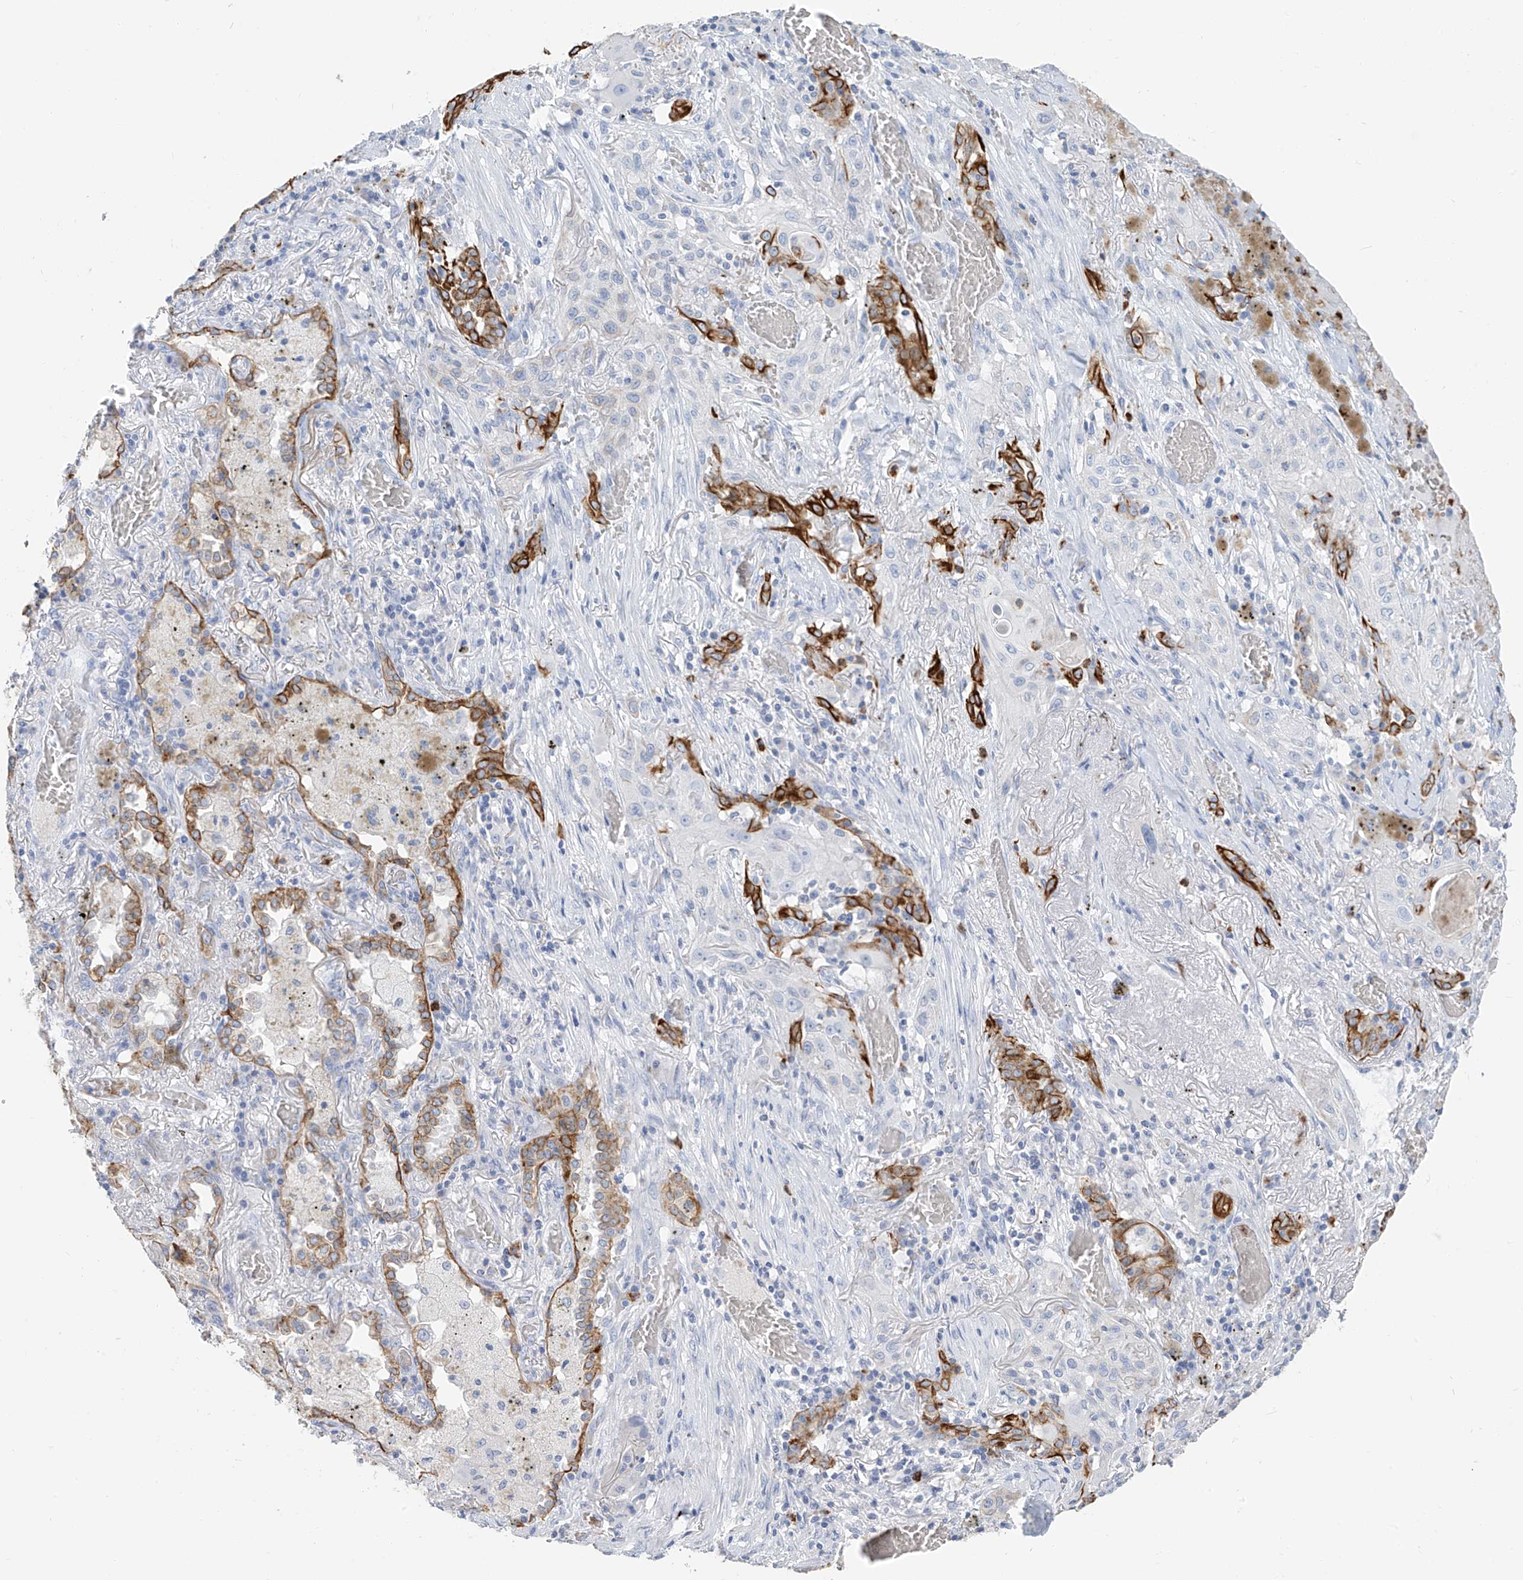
{"staining": {"intensity": "strong", "quantity": "25%-75%", "location": "cytoplasmic/membranous"}, "tissue": "lung cancer", "cell_type": "Tumor cells", "image_type": "cancer", "snomed": [{"axis": "morphology", "description": "Squamous cell carcinoma, NOS"}, {"axis": "topography", "description": "Lung"}], "caption": "Tumor cells reveal high levels of strong cytoplasmic/membranous positivity in about 25%-75% of cells in human lung cancer. Nuclei are stained in blue.", "gene": "PAFAH1B3", "patient": {"sex": "female", "age": 47}}